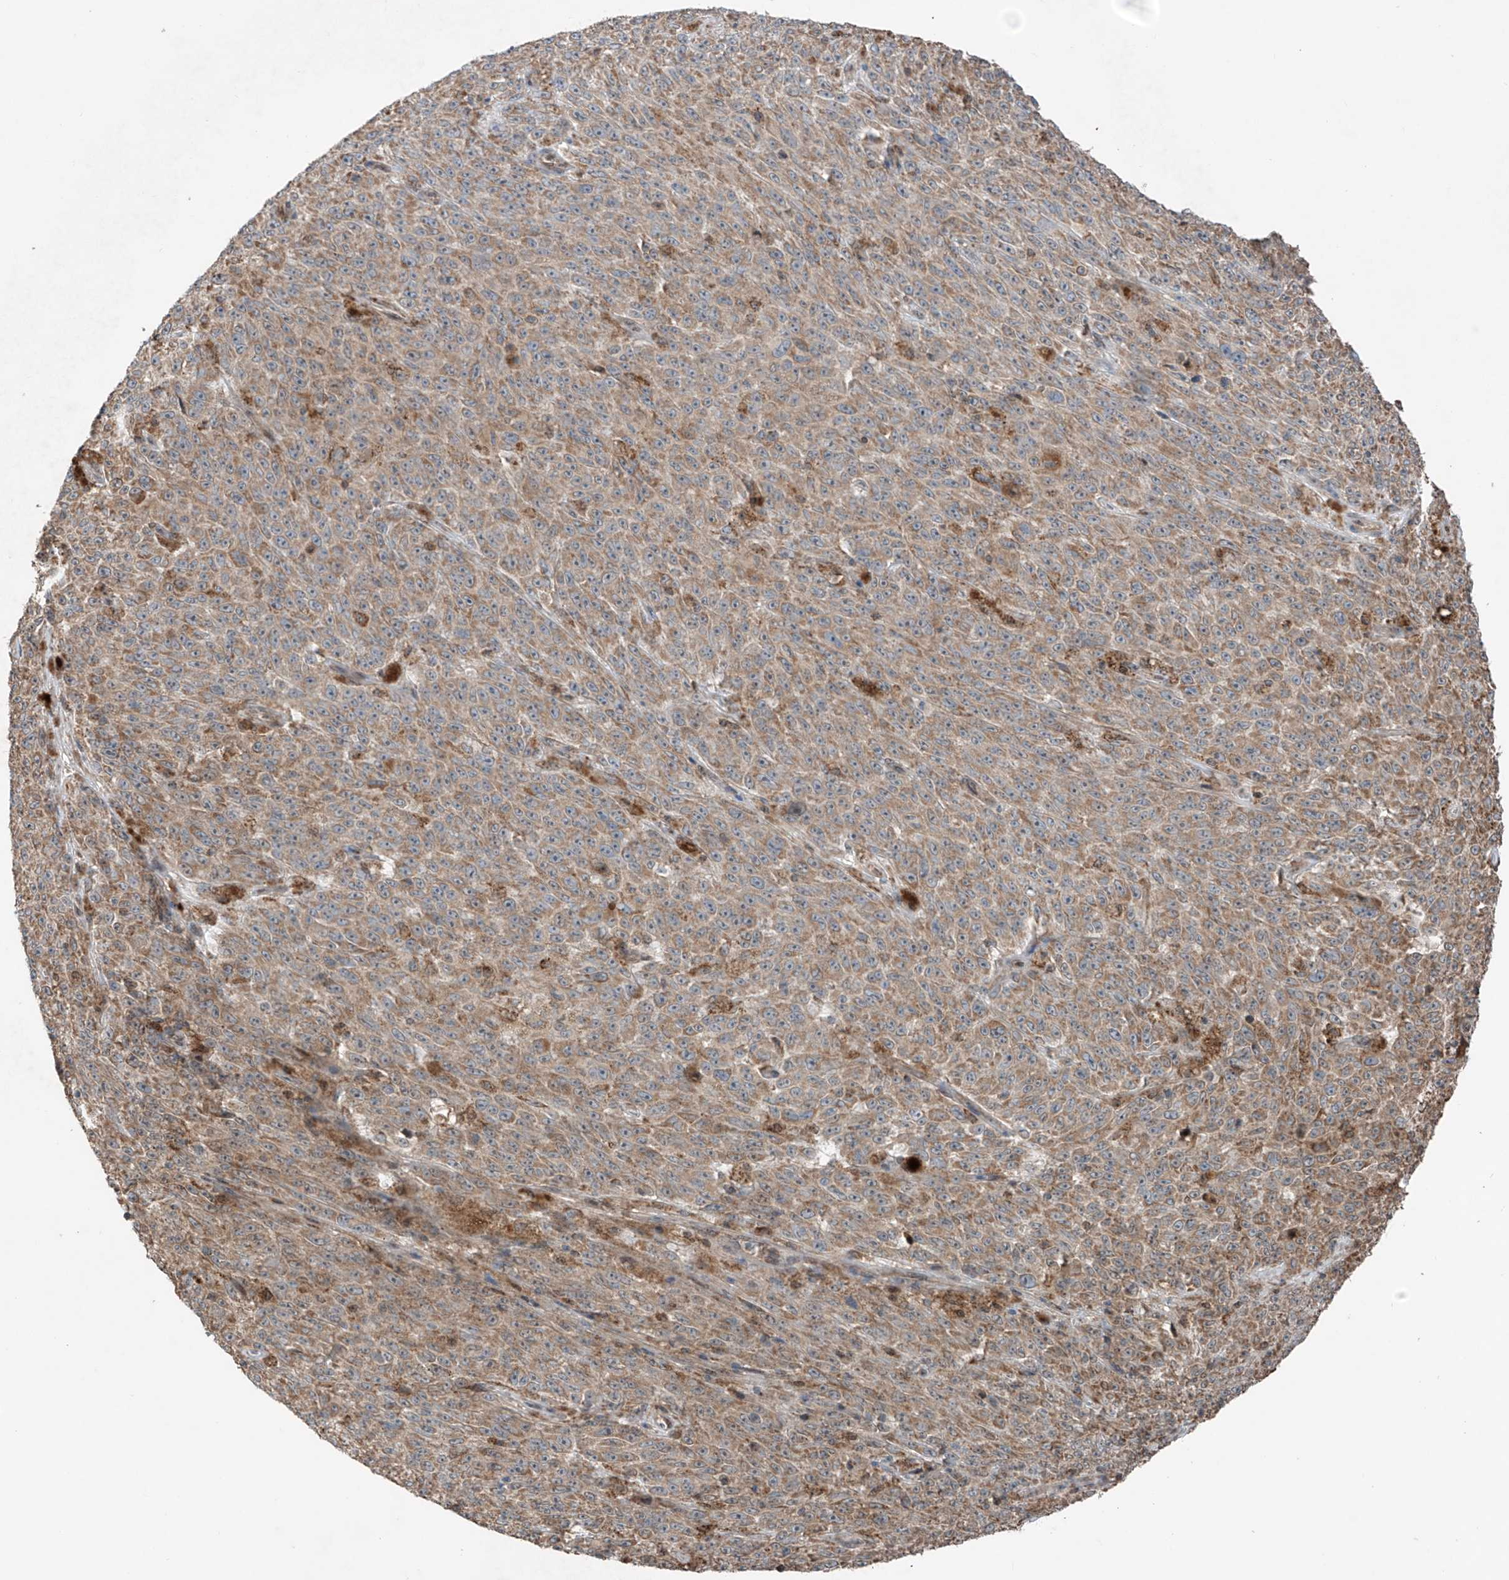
{"staining": {"intensity": "moderate", "quantity": ">75%", "location": "cytoplasmic/membranous"}, "tissue": "melanoma", "cell_type": "Tumor cells", "image_type": "cancer", "snomed": [{"axis": "morphology", "description": "Malignant melanoma, NOS"}, {"axis": "topography", "description": "Skin"}], "caption": "Protein expression analysis of human malignant melanoma reveals moderate cytoplasmic/membranous expression in about >75% of tumor cells. (Stains: DAB (3,3'-diaminobenzidine) in brown, nuclei in blue, Microscopy: brightfield microscopy at high magnification).", "gene": "SAMD3", "patient": {"sex": "female", "age": 82}}